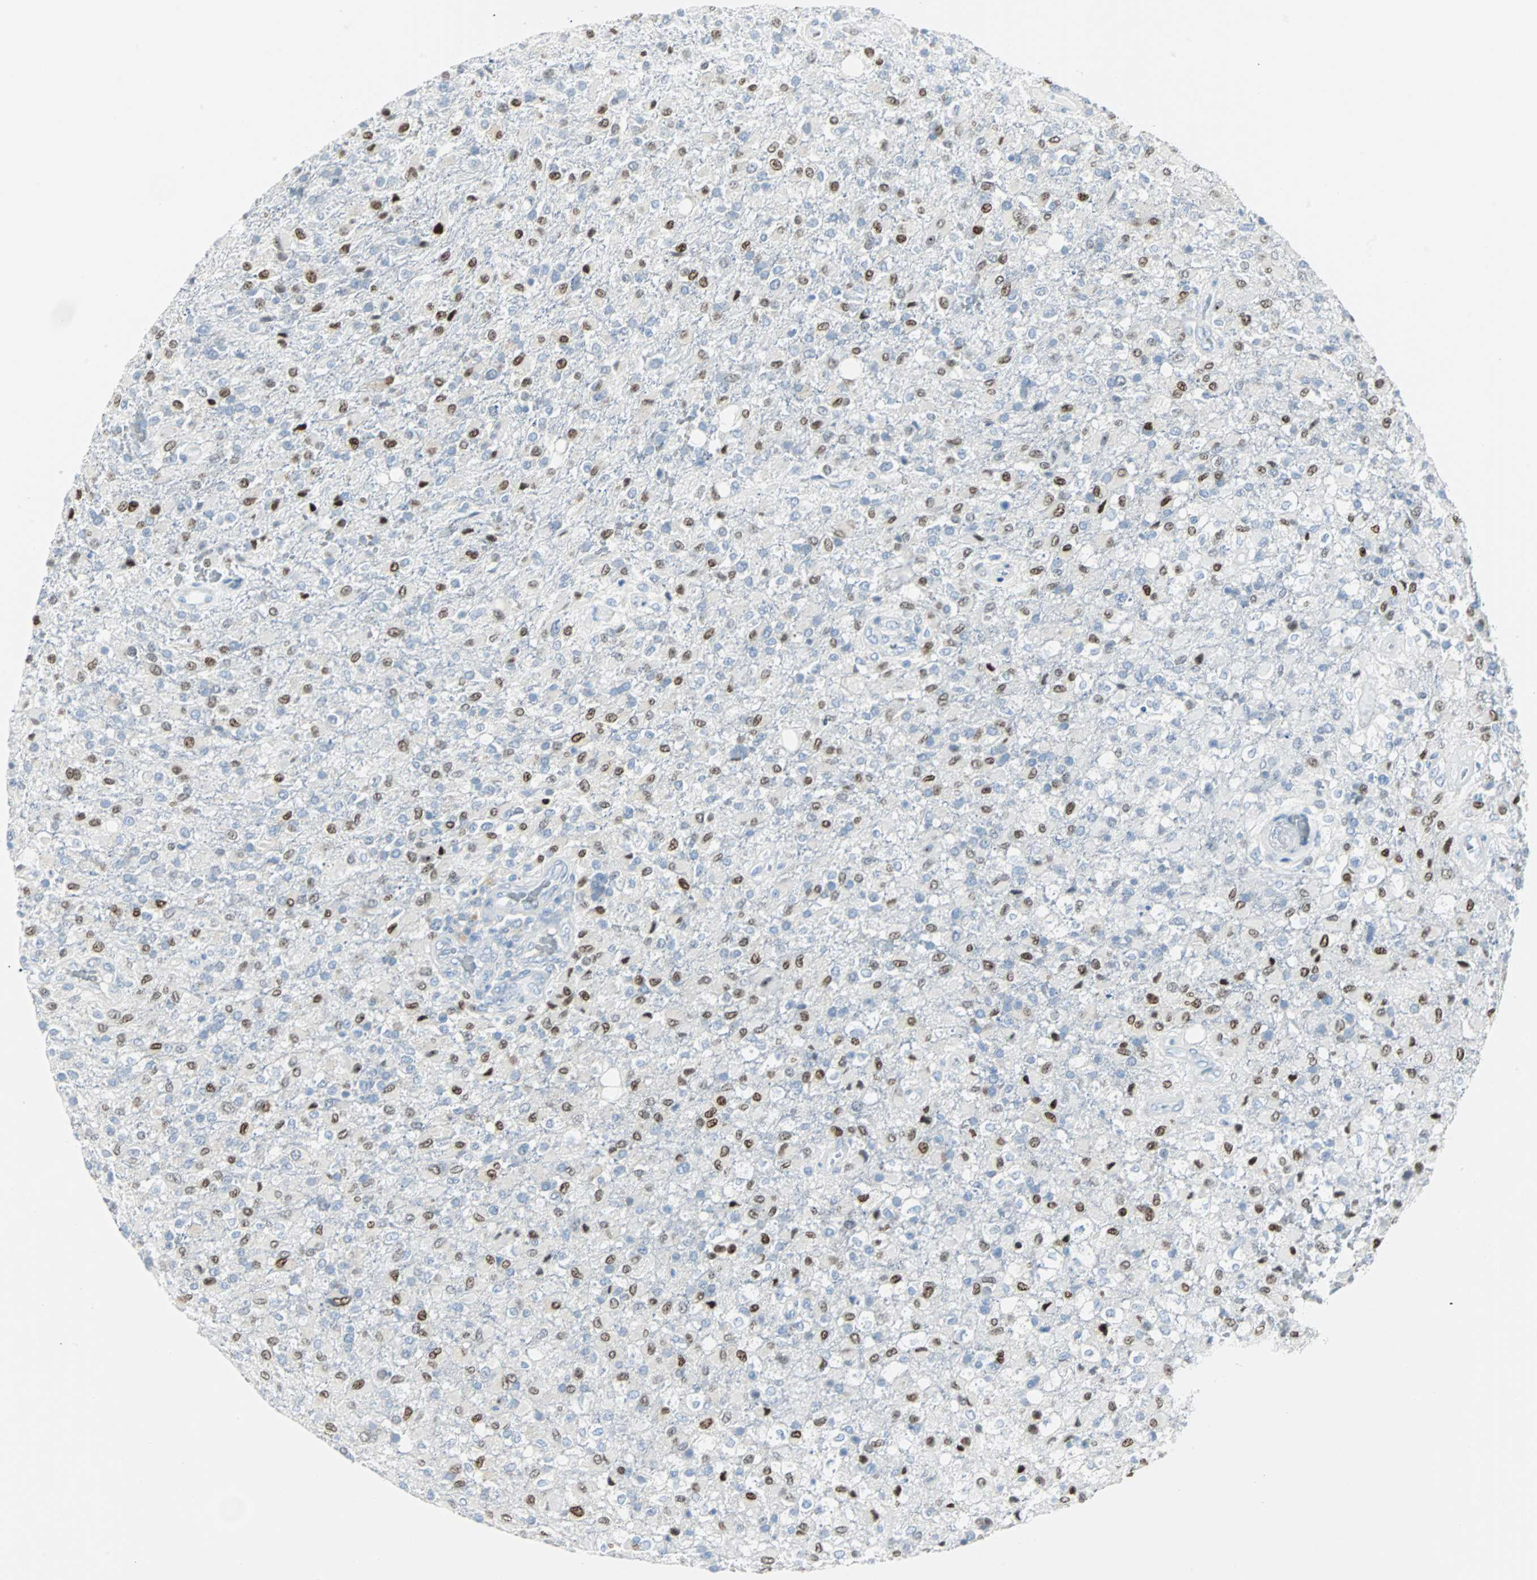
{"staining": {"intensity": "moderate", "quantity": "25%-75%", "location": "nuclear"}, "tissue": "glioma", "cell_type": "Tumor cells", "image_type": "cancer", "snomed": [{"axis": "morphology", "description": "Glioma, malignant, High grade"}, {"axis": "topography", "description": "Brain"}], "caption": "Brown immunohistochemical staining in human glioma shows moderate nuclear positivity in approximately 25%-75% of tumor cells. The staining was performed using DAB (3,3'-diaminobenzidine) to visualize the protein expression in brown, while the nuclei were stained in blue with hematoxylin (Magnification: 20x).", "gene": "IL33", "patient": {"sex": "male", "age": 71}}